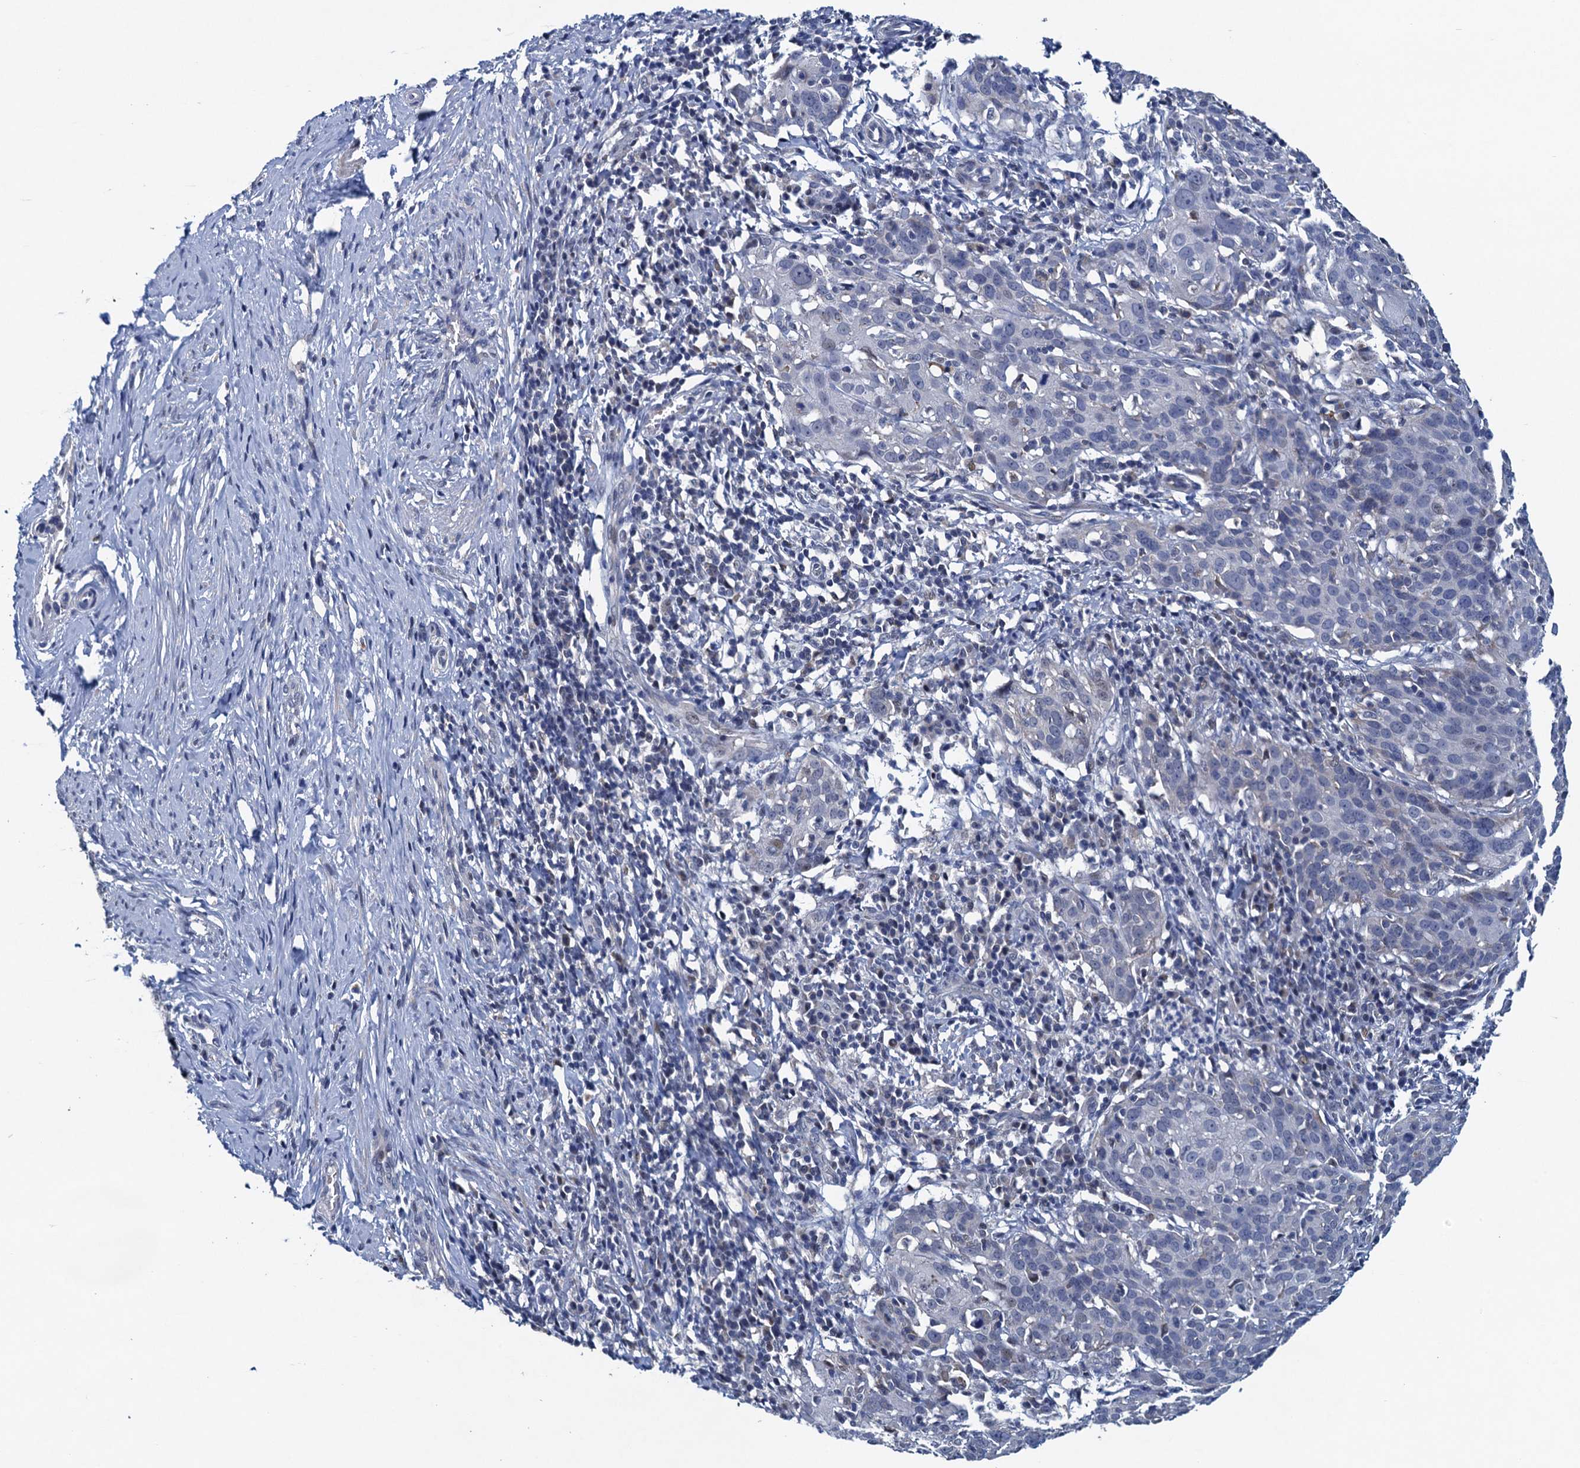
{"staining": {"intensity": "negative", "quantity": "none", "location": "none"}, "tissue": "cervical cancer", "cell_type": "Tumor cells", "image_type": "cancer", "snomed": [{"axis": "morphology", "description": "Squamous cell carcinoma, NOS"}, {"axis": "topography", "description": "Cervix"}], "caption": "This is an immunohistochemistry photomicrograph of cervical cancer (squamous cell carcinoma). There is no positivity in tumor cells.", "gene": "ATOSA", "patient": {"sex": "female", "age": 50}}